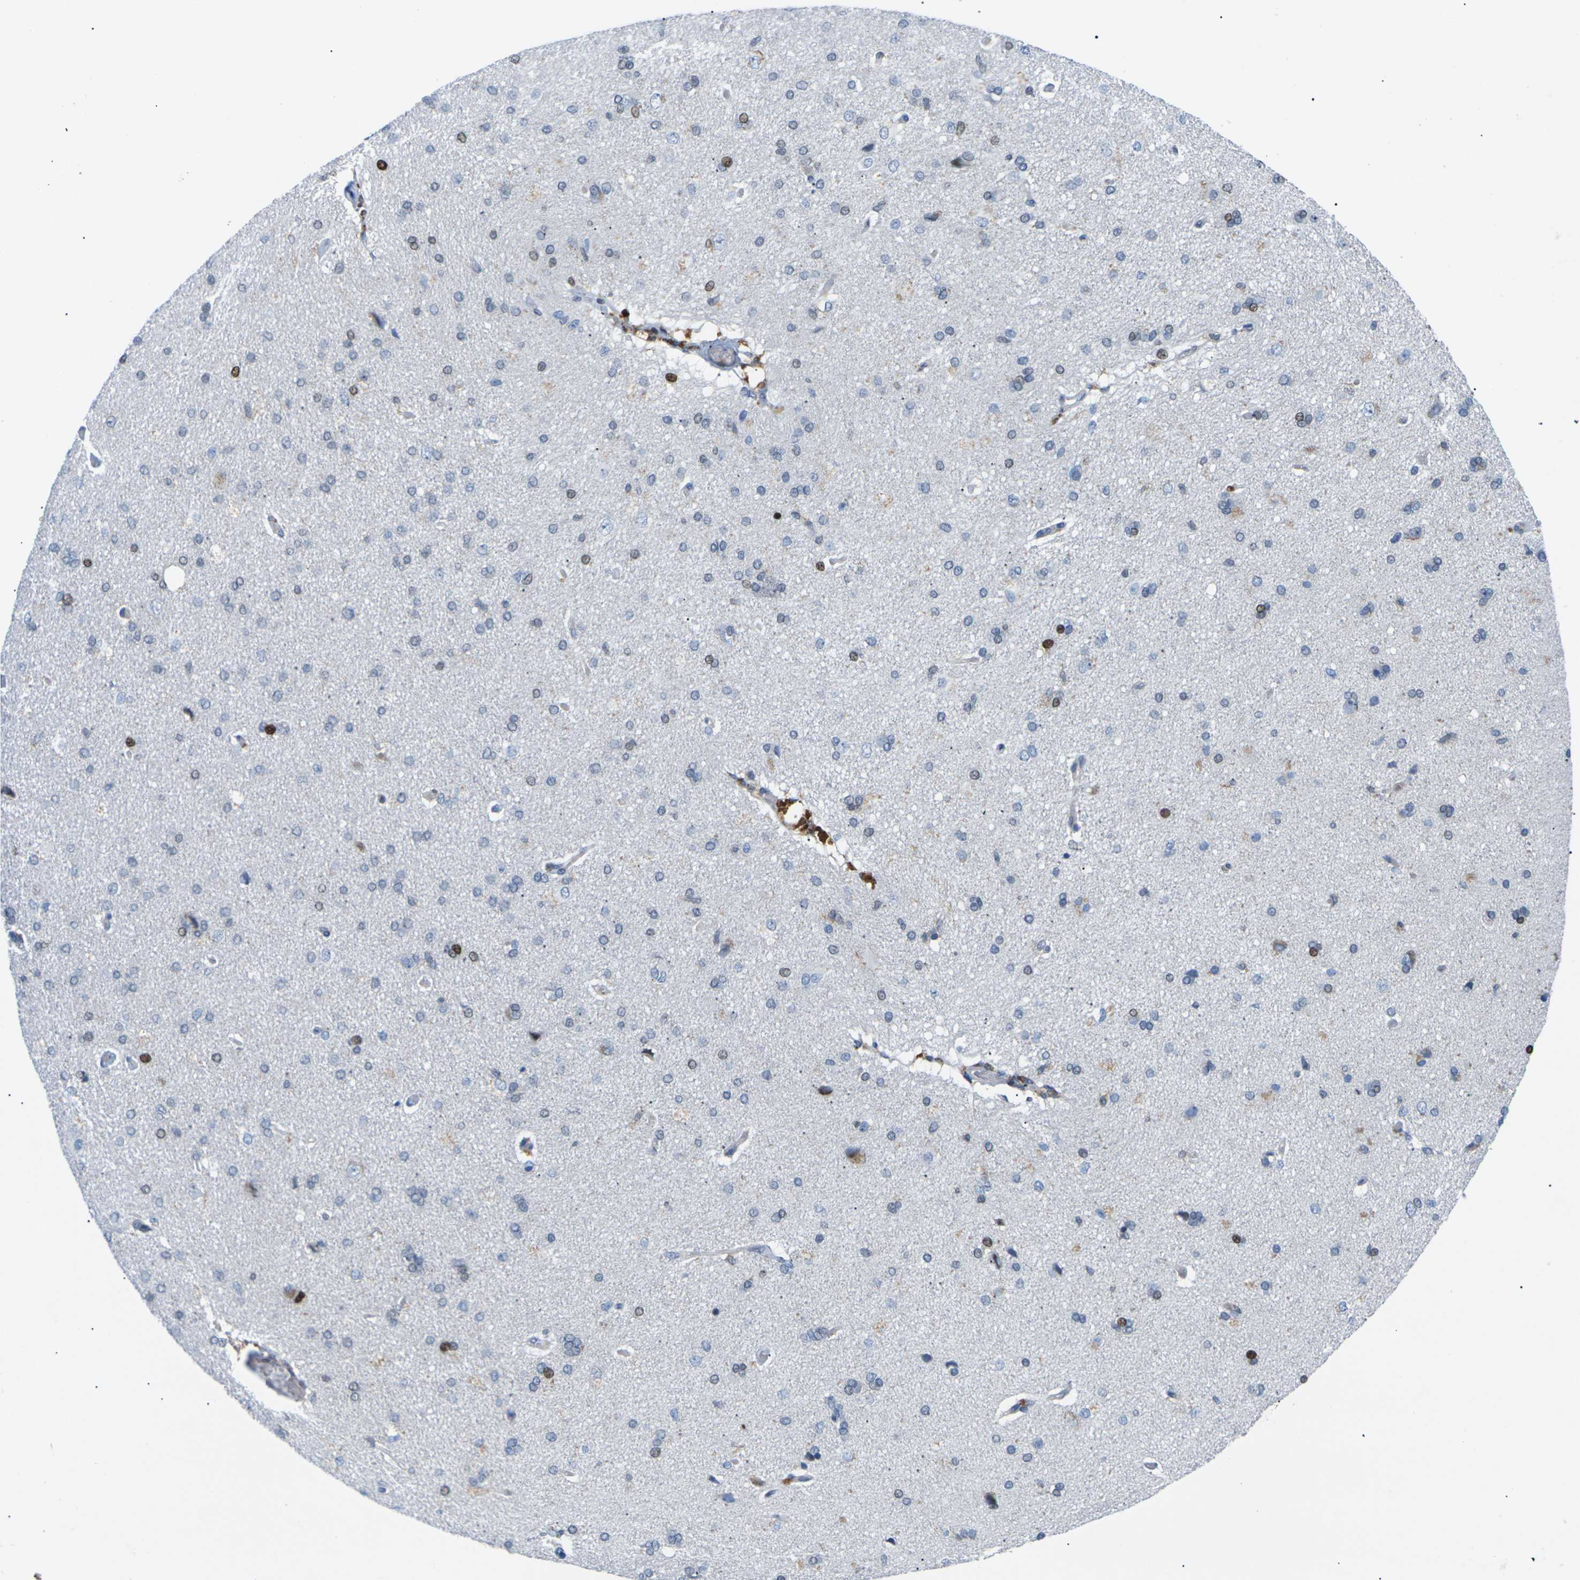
{"staining": {"intensity": "negative", "quantity": "none", "location": "none"}, "tissue": "cerebral cortex", "cell_type": "Endothelial cells", "image_type": "normal", "snomed": [{"axis": "morphology", "description": "Normal tissue, NOS"}, {"axis": "topography", "description": "Cerebral cortex"}], "caption": "The photomicrograph shows no significant positivity in endothelial cells of cerebral cortex.", "gene": "RPS6KA3", "patient": {"sex": "male", "age": 62}}